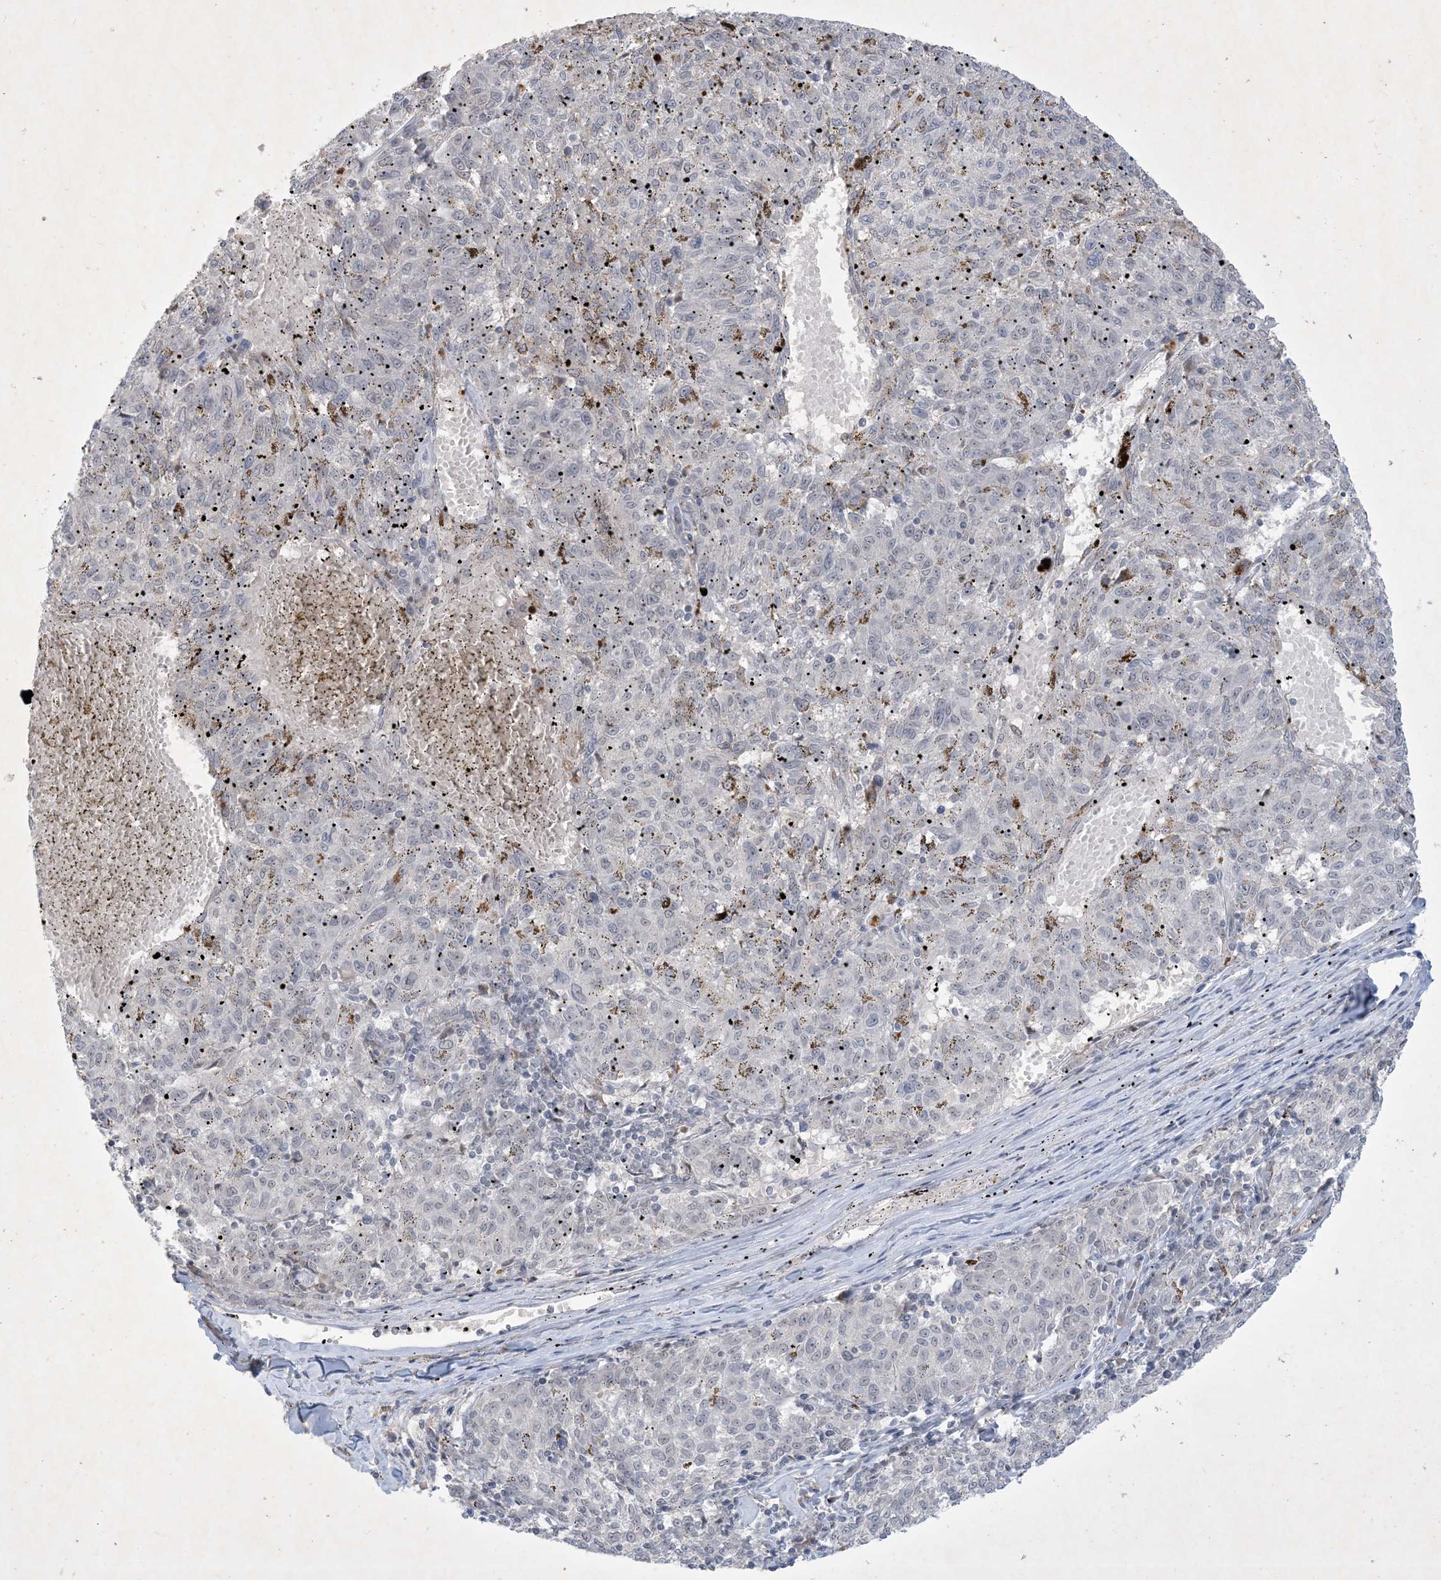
{"staining": {"intensity": "negative", "quantity": "none", "location": "none"}, "tissue": "melanoma", "cell_type": "Tumor cells", "image_type": "cancer", "snomed": [{"axis": "morphology", "description": "Malignant melanoma, NOS"}, {"axis": "topography", "description": "Skin"}], "caption": "Malignant melanoma was stained to show a protein in brown. There is no significant staining in tumor cells. The staining was performed using DAB (3,3'-diaminobenzidine) to visualize the protein expression in brown, while the nuclei were stained in blue with hematoxylin (Magnification: 20x).", "gene": "ZNF674", "patient": {"sex": "female", "age": 72}}